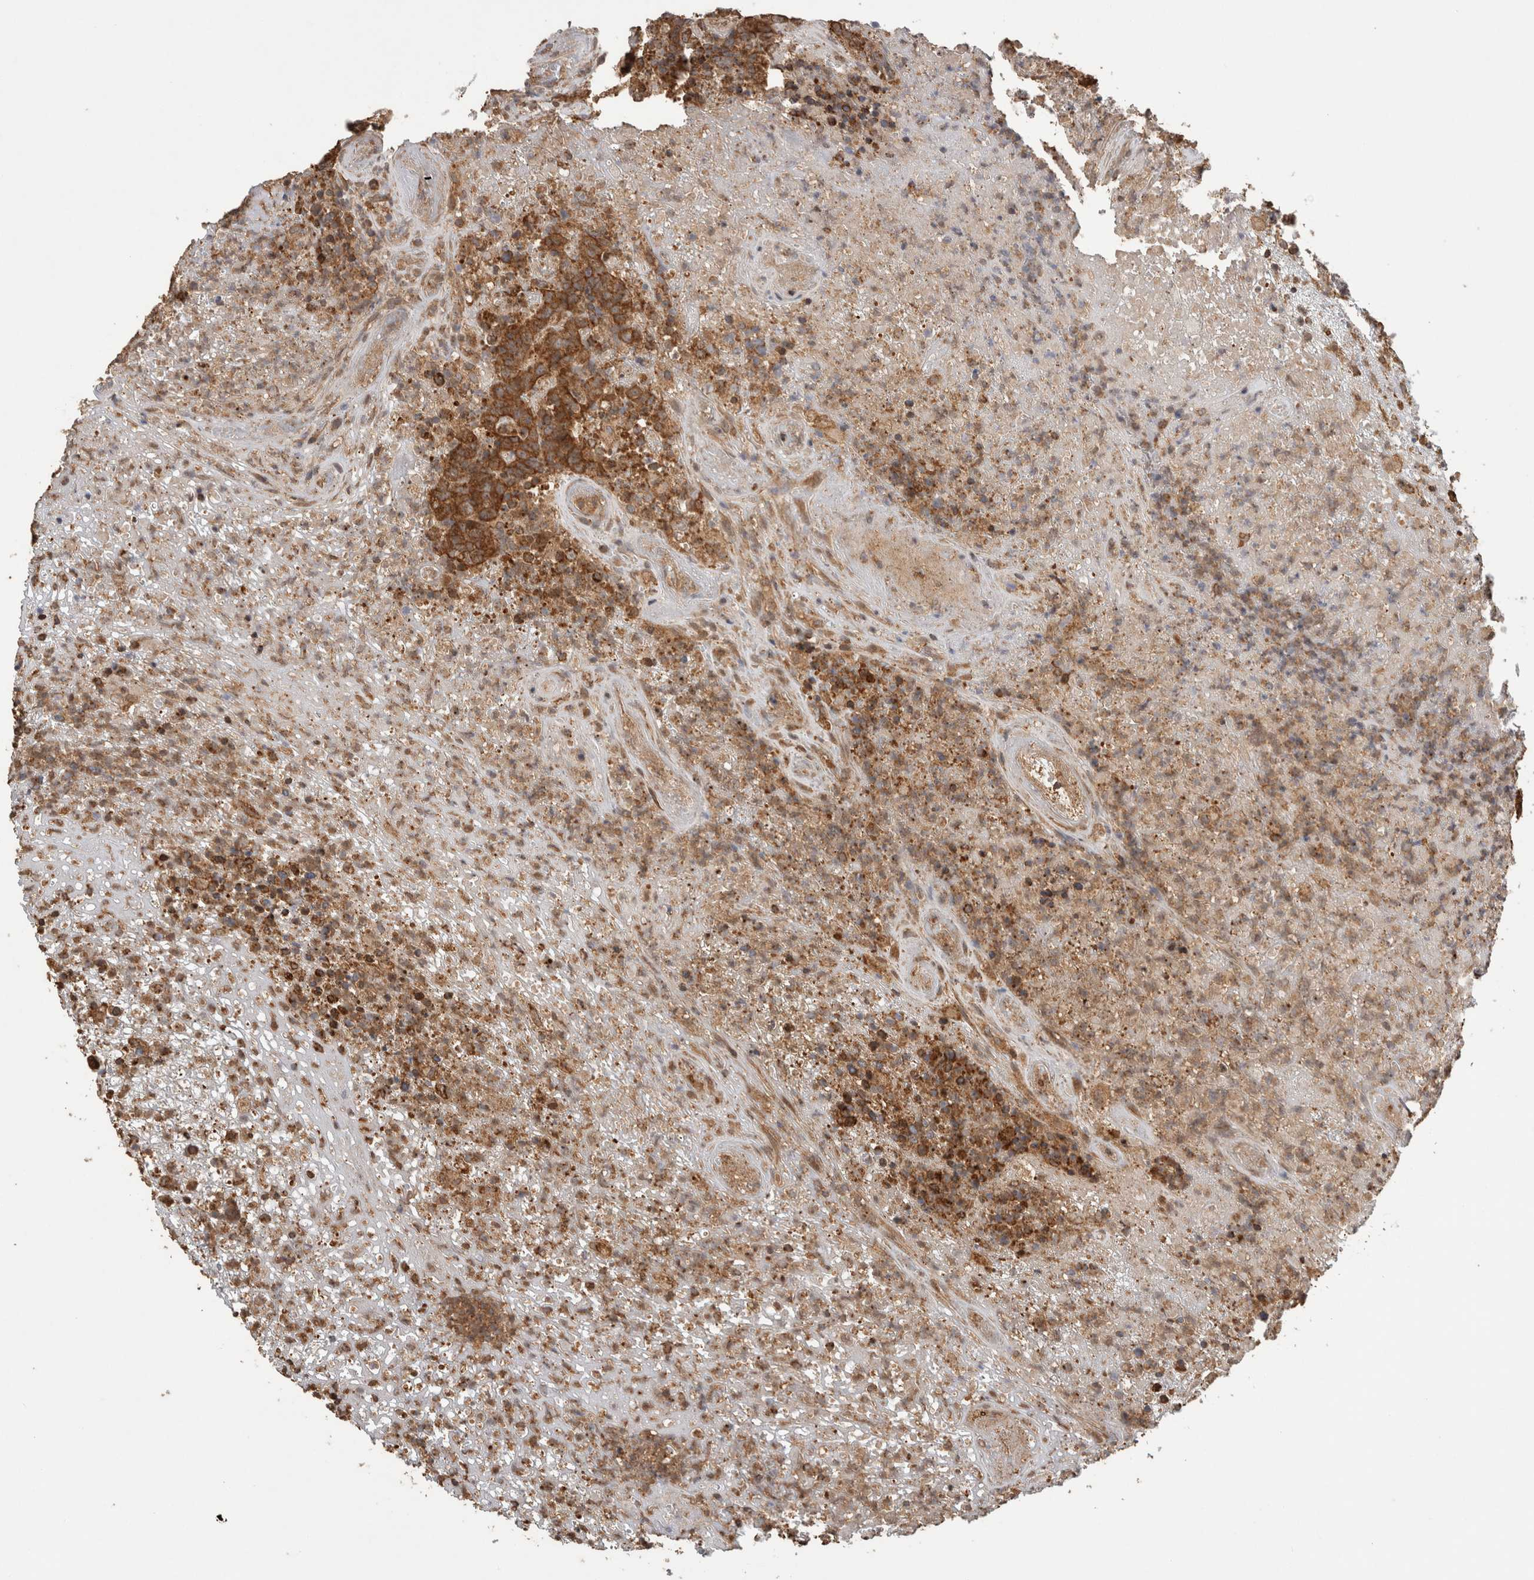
{"staining": {"intensity": "strong", "quantity": "25%-75%", "location": "cytoplasmic/membranous"}, "tissue": "colorectal cancer", "cell_type": "Tumor cells", "image_type": "cancer", "snomed": [{"axis": "morphology", "description": "Normal tissue, NOS"}, {"axis": "morphology", "description": "Adenocarcinoma, NOS"}, {"axis": "topography", "description": "Colon"}], "caption": "IHC image of neoplastic tissue: colorectal cancer stained using immunohistochemistry (IHC) displays high levels of strong protein expression localized specifically in the cytoplasmic/membranous of tumor cells, appearing as a cytoplasmic/membranous brown color.", "gene": "IMMP2L", "patient": {"sex": "female", "age": 75}}